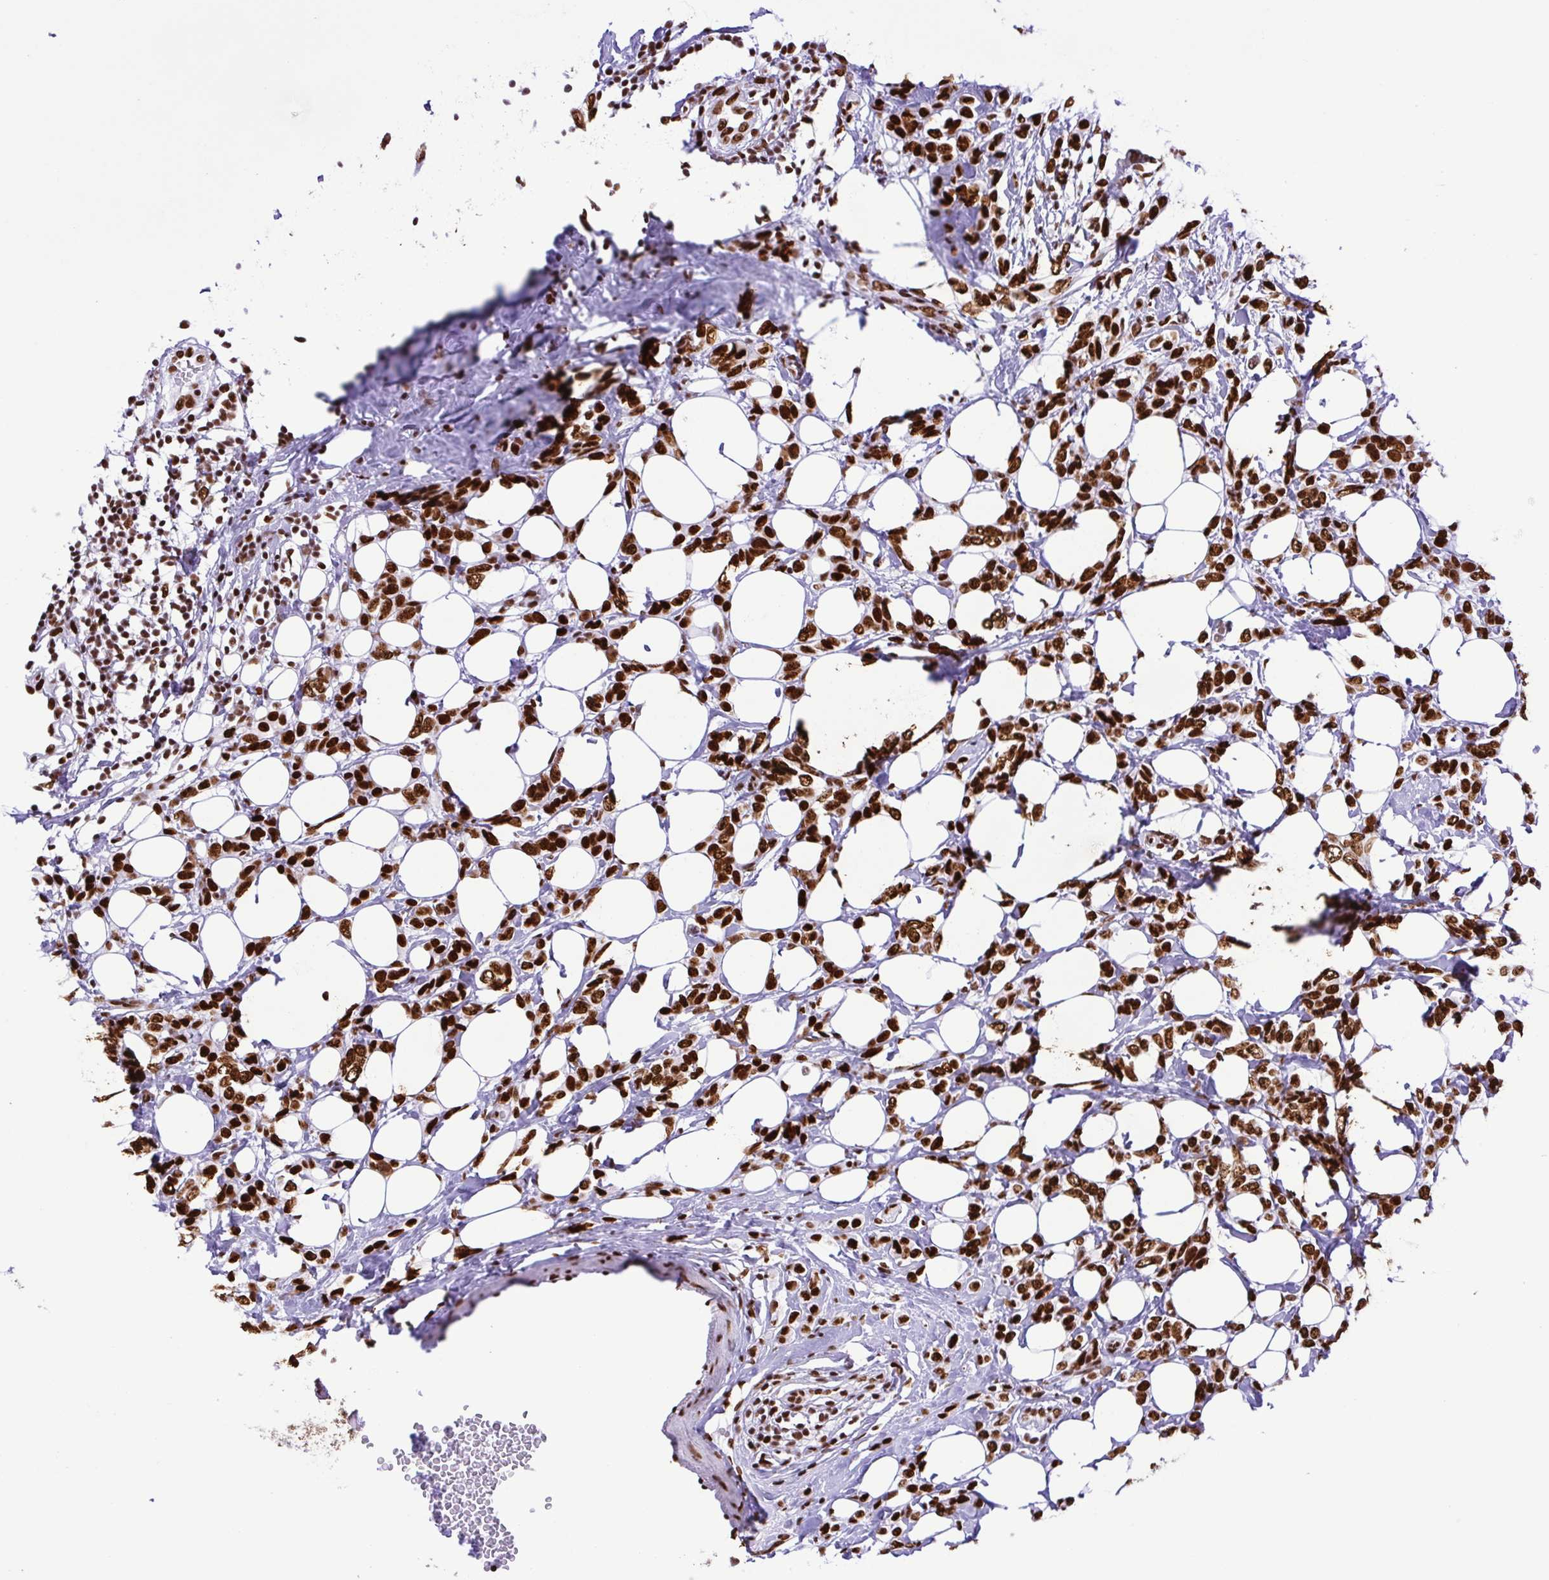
{"staining": {"intensity": "strong", "quantity": ">75%", "location": "nuclear"}, "tissue": "breast cancer", "cell_type": "Tumor cells", "image_type": "cancer", "snomed": [{"axis": "morphology", "description": "Lobular carcinoma"}, {"axis": "topography", "description": "Breast"}], "caption": "Protein staining exhibits strong nuclear expression in approximately >75% of tumor cells in breast lobular carcinoma. The protein of interest is shown in brown color, while the nuclei are stained blue.", "gene": "TRIM28", "patient": {"sex": "female", "age": 49}}